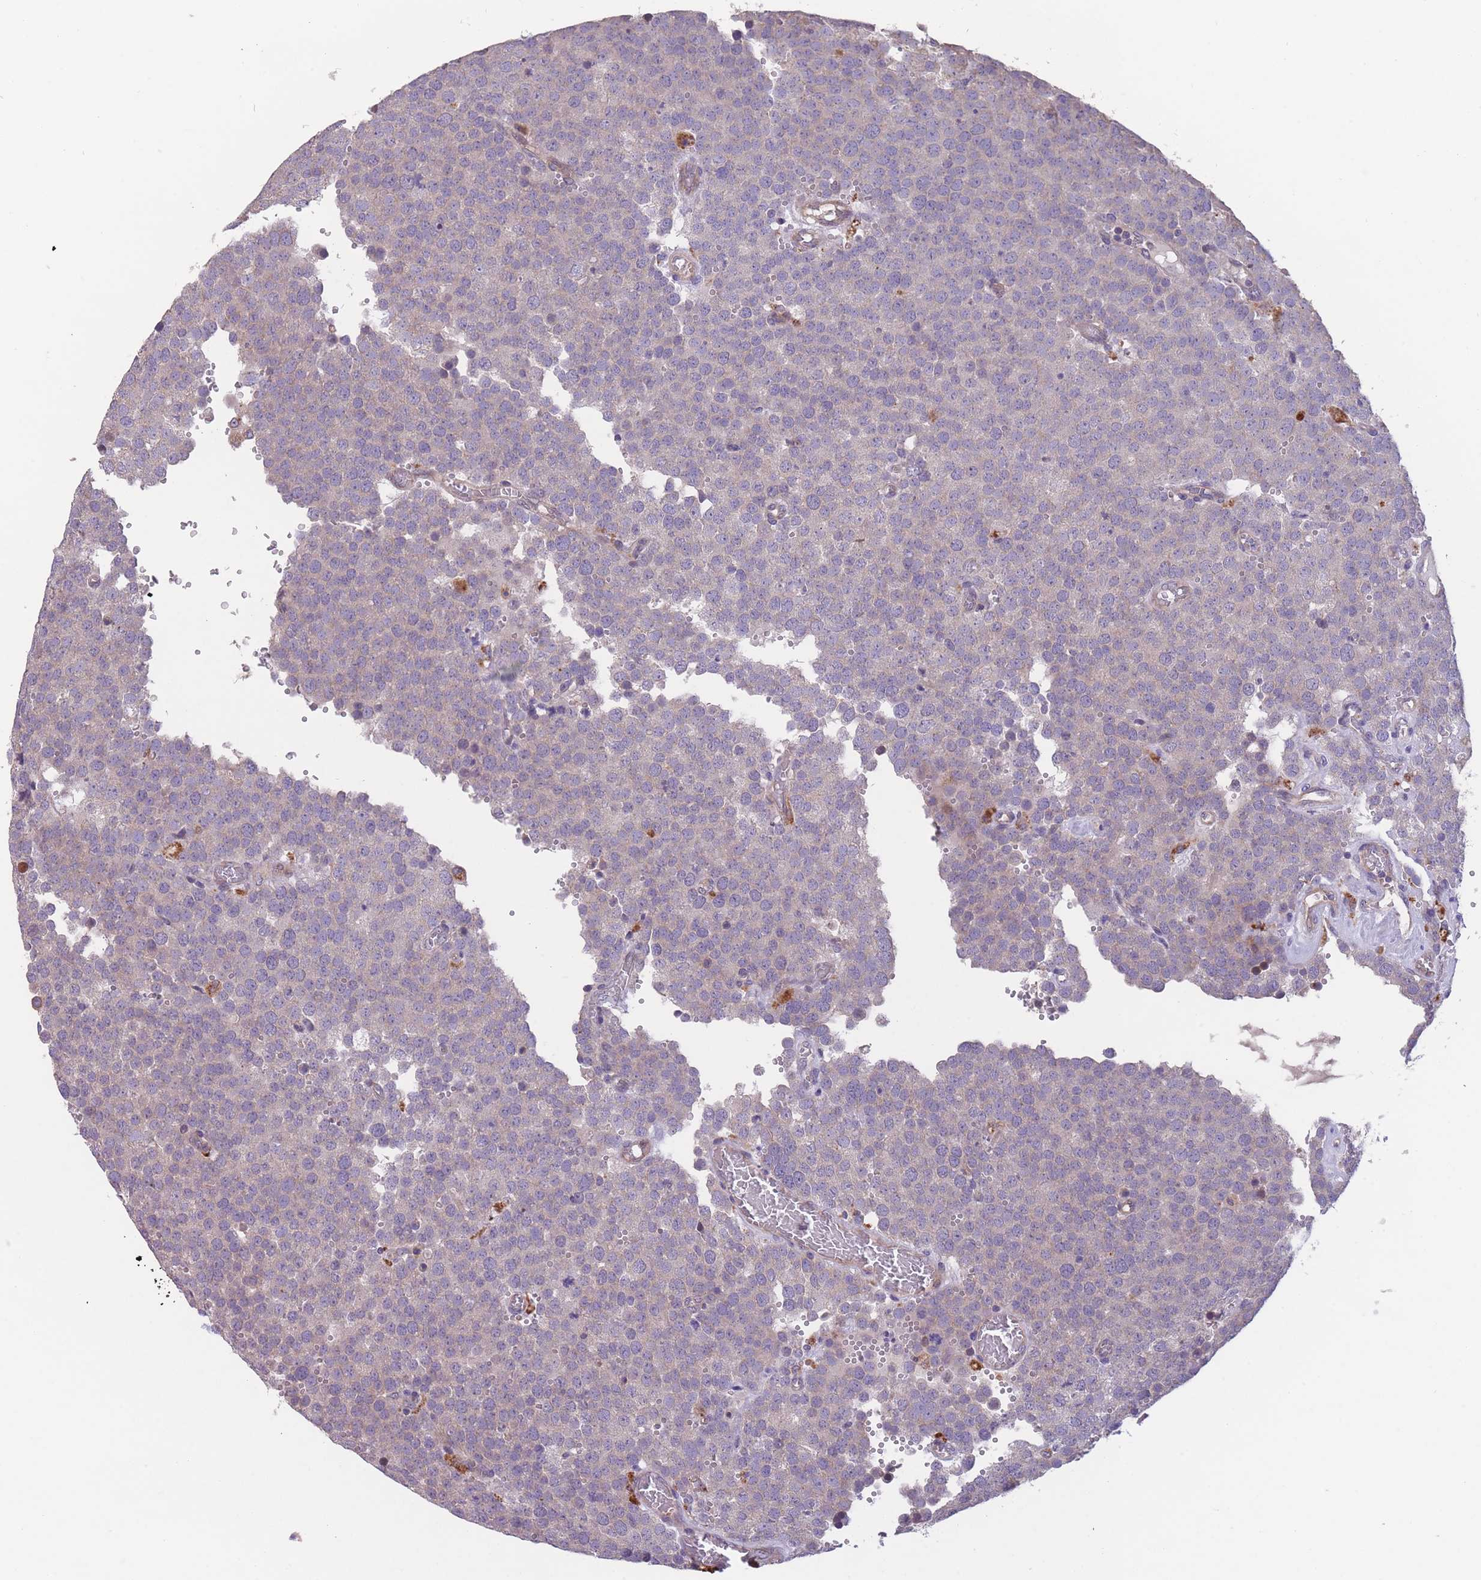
{"staining": {"intensity": "negative", "quantity": "none", "location": "none"}, "tissue": "testis cancer", "cell_type": "Tumor cells", "image_type": "cancer", "snomed": [{"axis": "morphology", "description": "Normal tissue, NOS"}, {"axis": "morphology", "description": "Seminoma, NOS"}, {"axis": "topography", "description": "Testis"}], "caption": "Immunohistochemistry micrograph of human testis cancer (seminoma) stained for a protein (brown), which shows no positivity in tumor cells.", "gene": "ITPKC", "patient": {"sex": "male", "age": 71}}